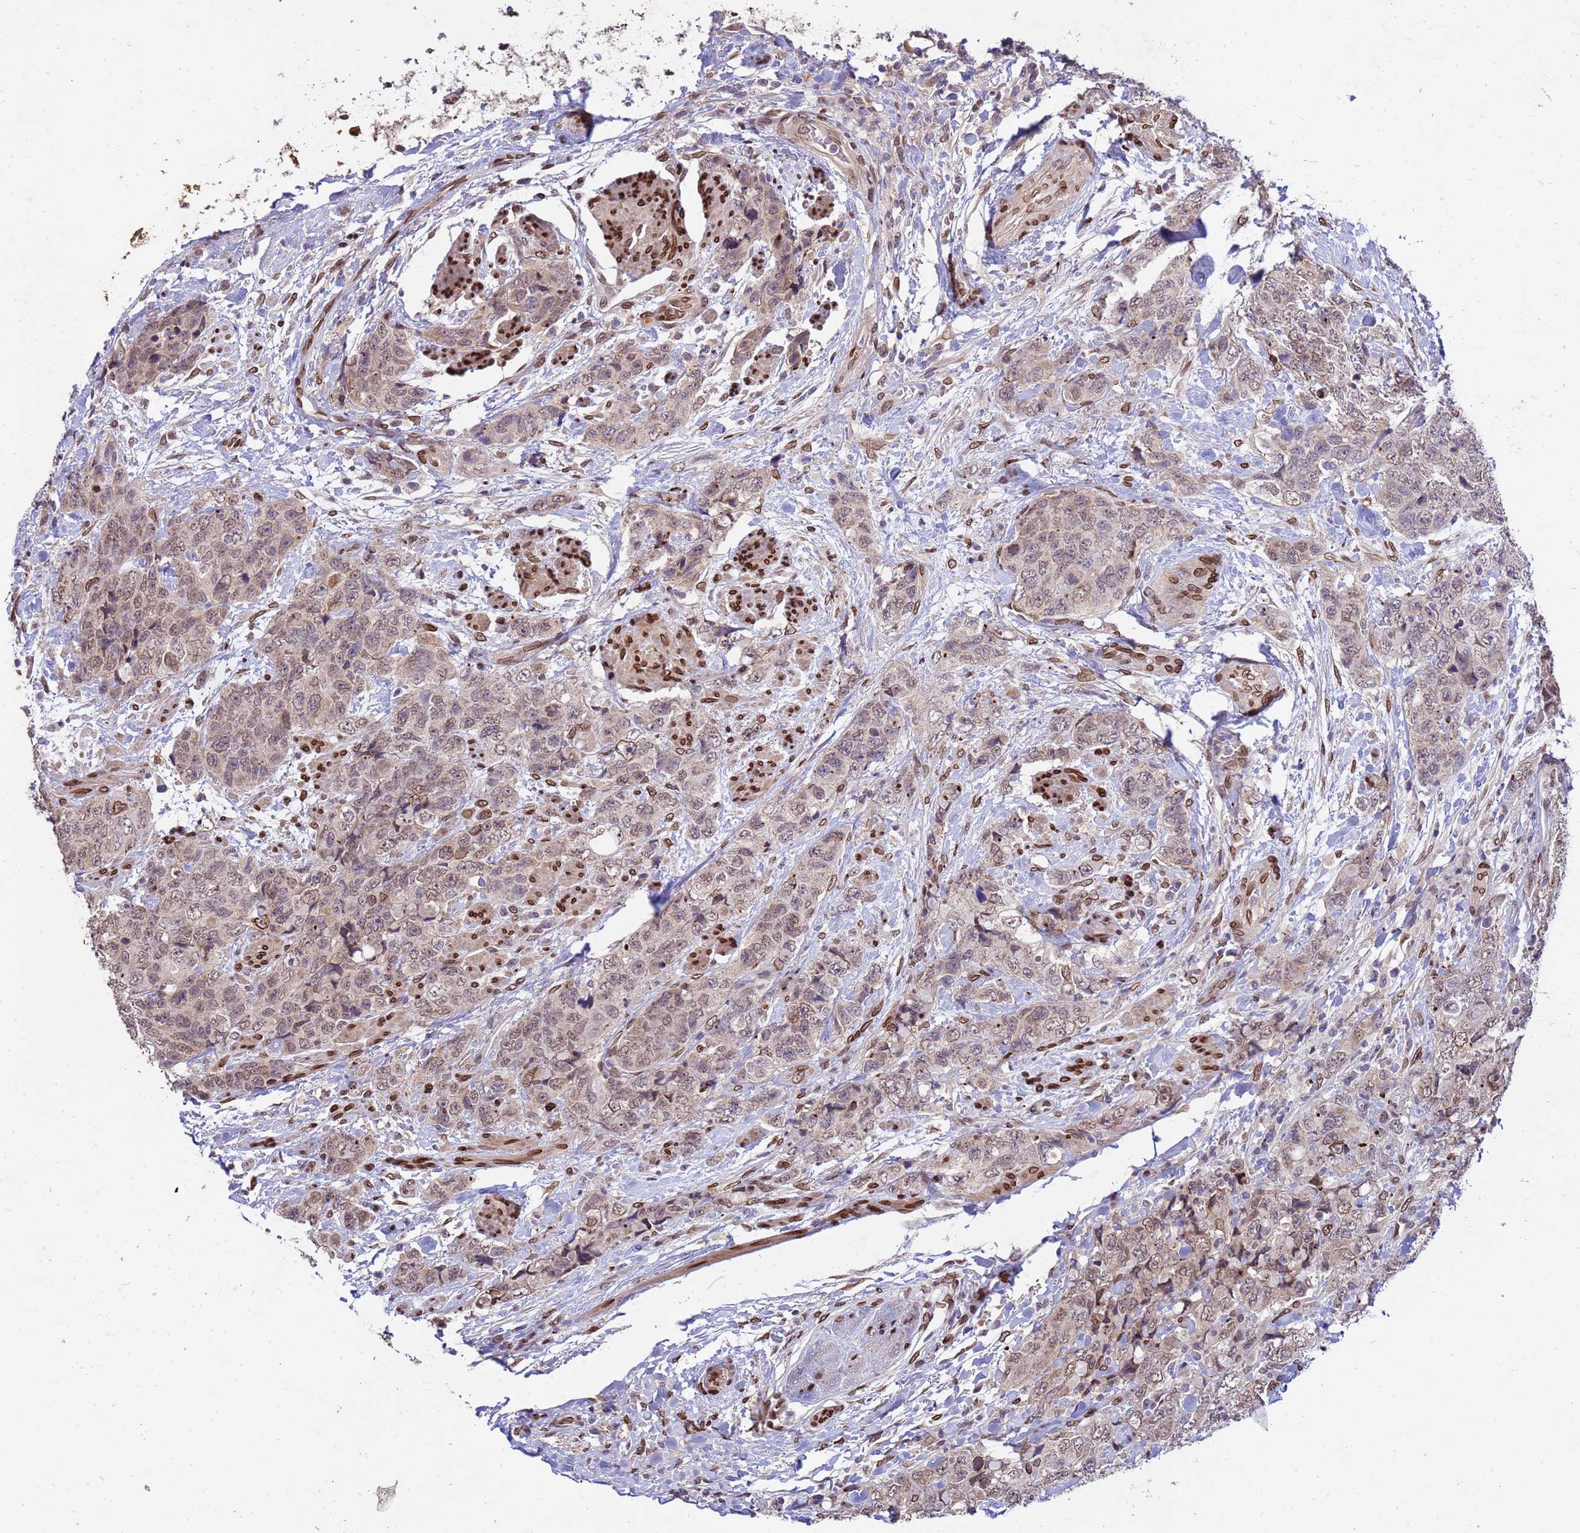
{"staining": {"intensity": "moderate", "quantity": "25%-75%", "location": "cytoplasmic/membranous,nuclear"}, "tissue": "urothelial cancer", "cell_type": "Tumor cells", "image_type": "cancer", "snomed": [{"axis": "morphology", "description": "Urothelial carcinoma, High grade"}, {"axis": "topography", "description": "Urinary bladder"}], "caption": "A photomicrograph of human high-grade urothelial carcinoma stained for a protein exhibits moderate cytoplasmic/membranous and nuclear brown staining in tumor cells. (Brightfield microscopy of DAB IHC at high magnification).", "gene": "GPR135", "patient": {"sex": "female", "age": 78}}